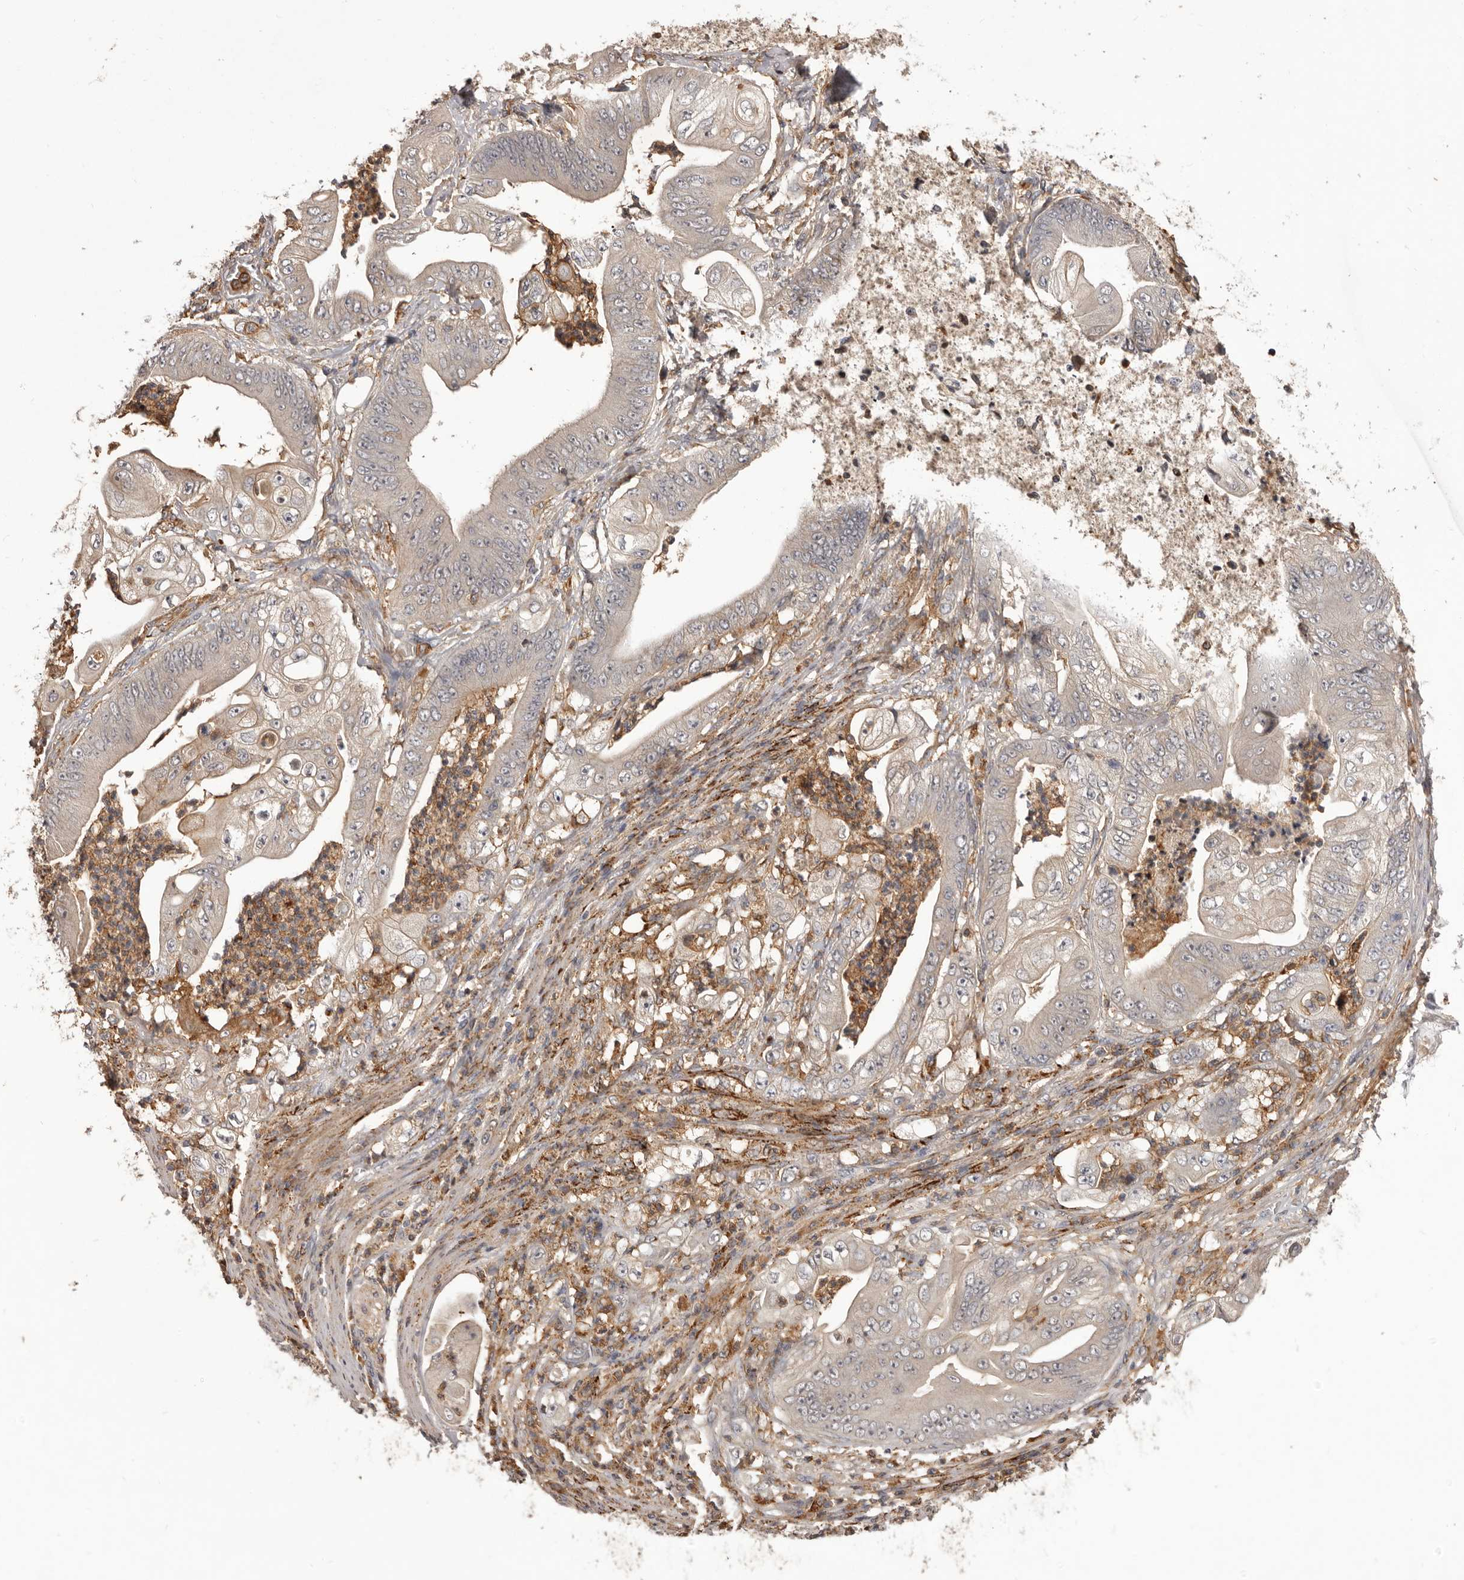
{"staining": {"intensity": "negative", "quantity": "none", "location": "none"}, "tissue": "stomach cancer", "cell_type": "Tumor cells", "image_type": "cancer", "snomed": [{"axis": "morphology", "description": "Adenocarcinoma, NOS"}, {"axis": "topography", "description": "Stomach"}], "caption": "High magnification brightfield microscopy of stomach adenocarcinoma stained with DAB (brown) and counterstained with hematoxylin (blue): tumor cells show no significant expression.", "gene": "GLIPR2", "patient": {"sex": "male", "age": 62}}